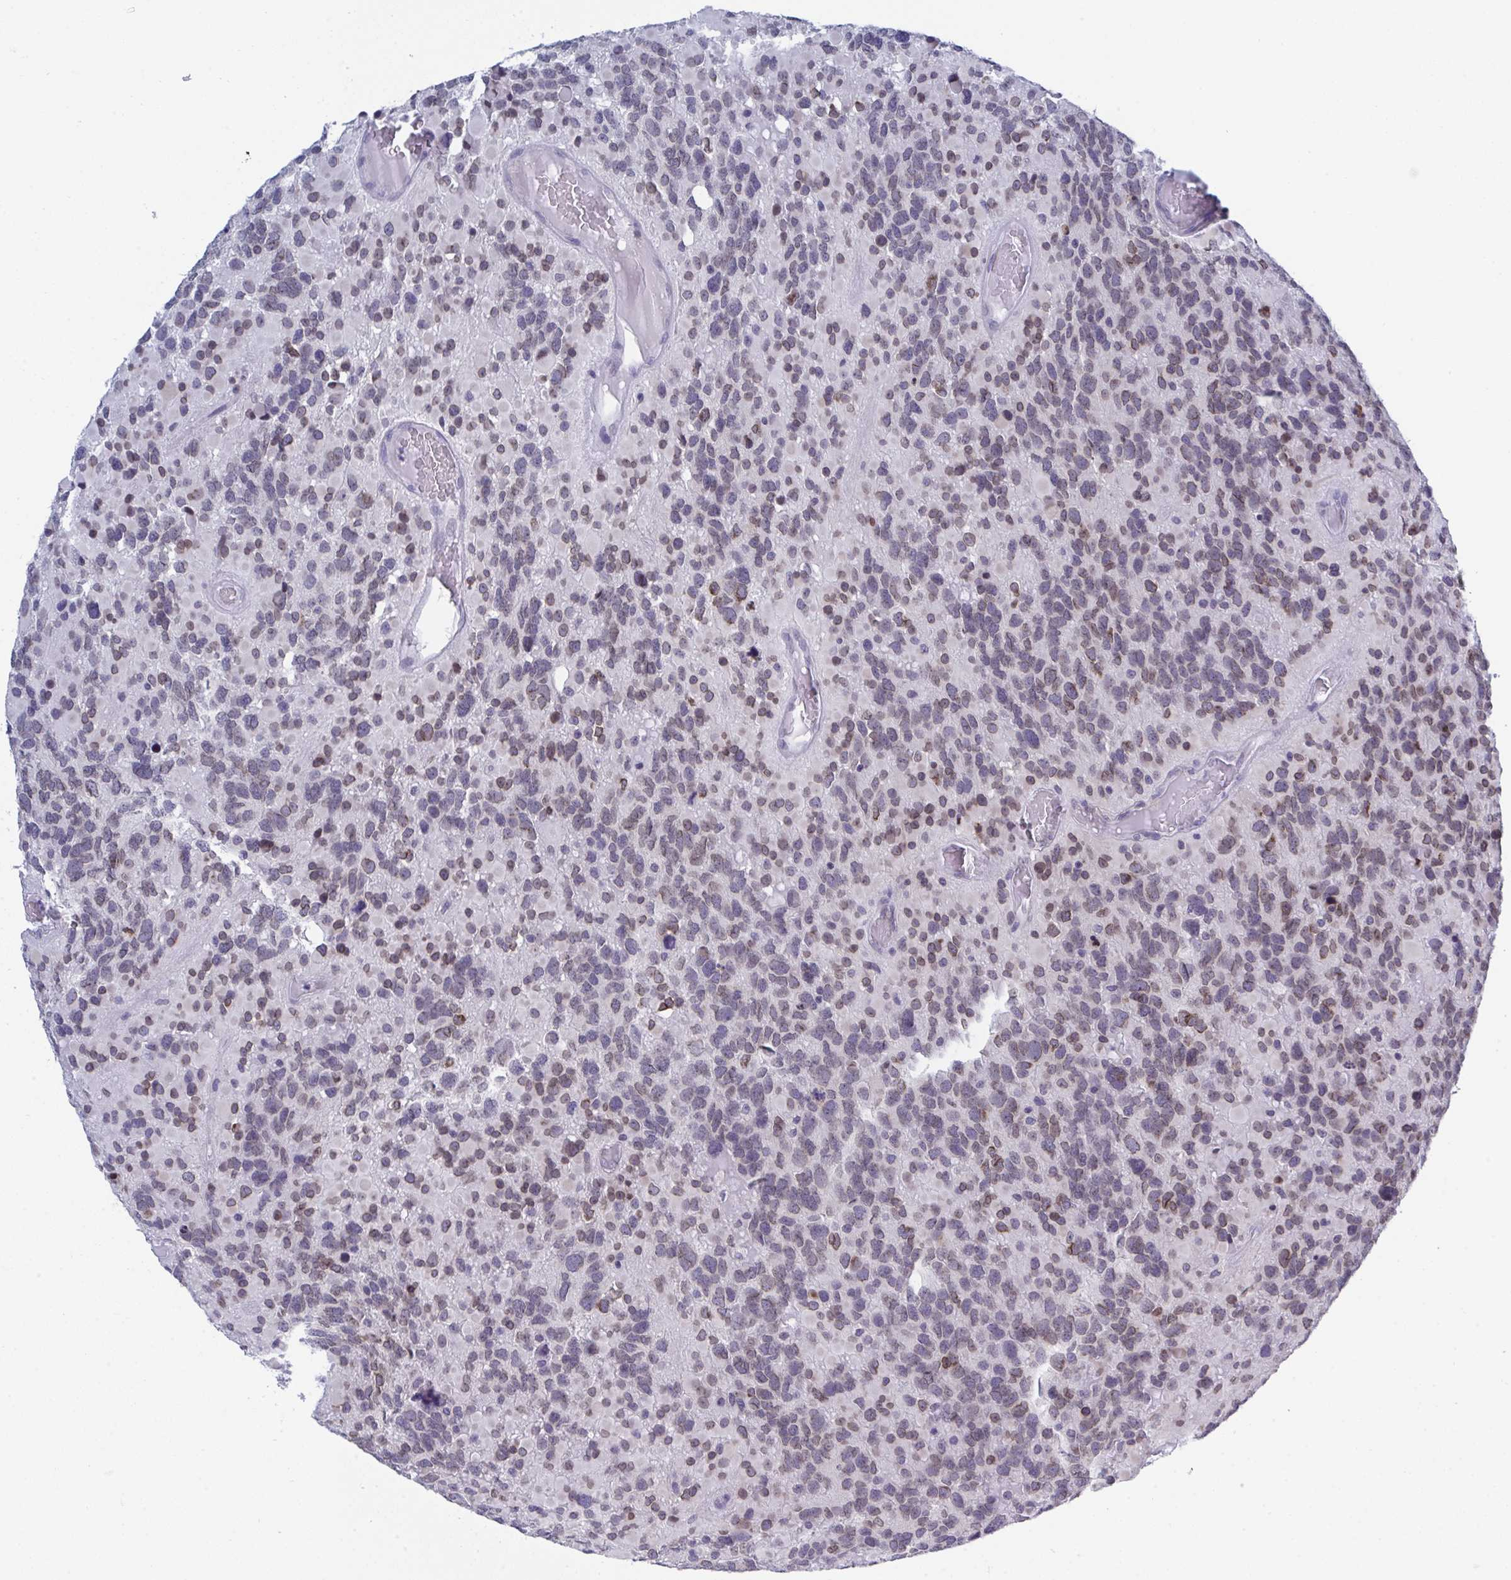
{"staining": {"intensity": "moderate", "quantity": "25%-75%", "location": "nuclear"}, "tissue": "glioma", "cell_type": "Tumor cells", "image_type": "cancer", "snomed": [{"axis": "morphology", "description": "Glioma, malignant, High grade"}, {"axis": "topography", "description": "Brain"}], "caption": "Protein analysis of glioma tissue displays moderate nuclear expression in approximately 25%-75% of tumor cells. (Stains: DAB (3,3'-diaminobenzidine) in brown, nuclei in blue, Microscopy: brightfield microscopy at high magnification).", "gene": "BMAL2", "patient": {"sex": "female", "age": 40}}